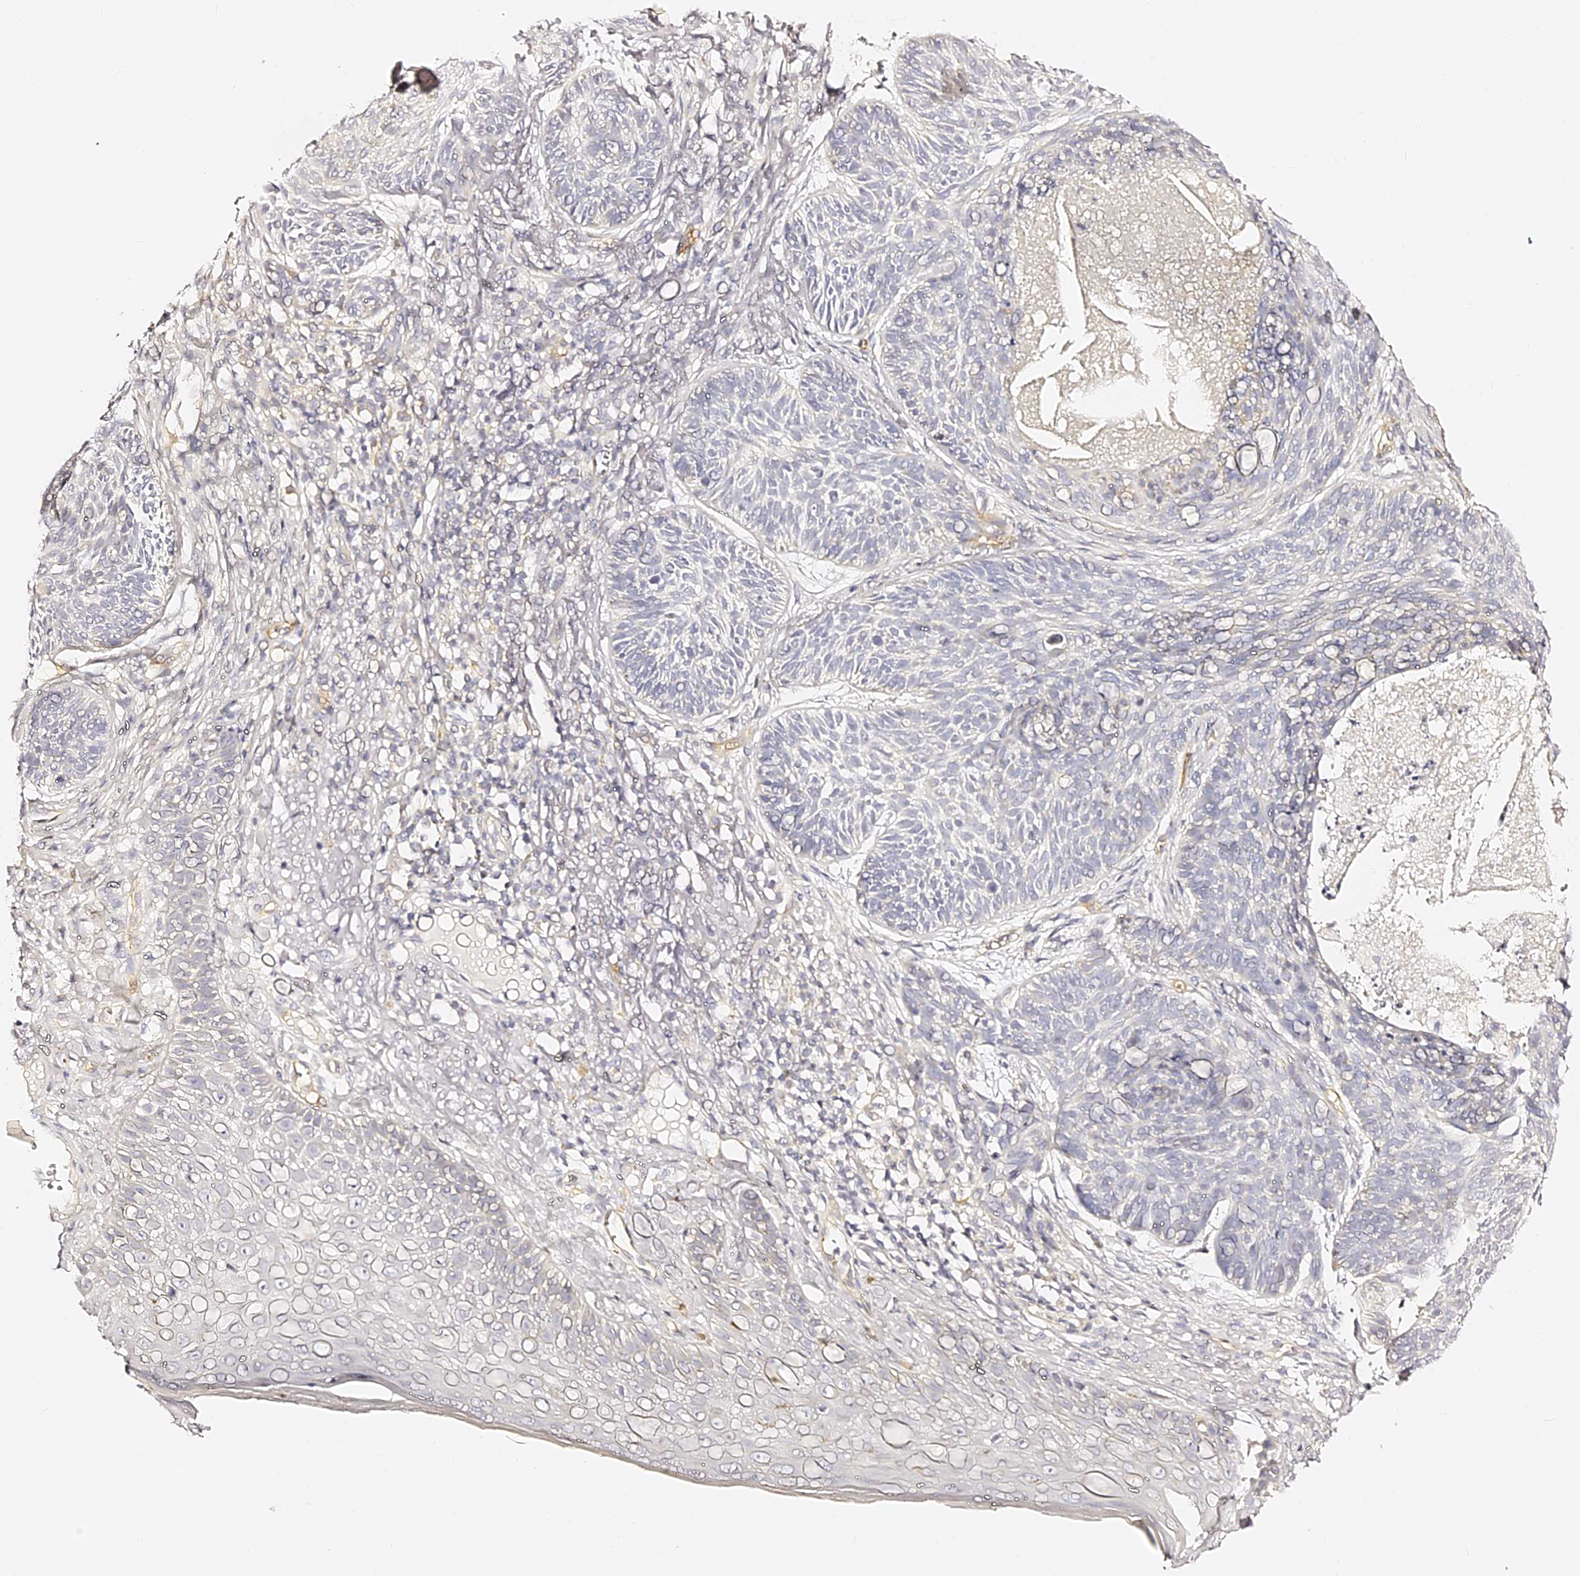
{"staining": {"intensity": "negative", "quantity": "none", "location": "none"}, "tissue": "skin cancer", "cell_type": "Tumor cells", "image_type": "cancer", "snomed": [{"axis": "morphology", "description": "Normal tissue, NOS"}, {"axis": "morphology", "description": "Basal cell carcinoma"}, {"axis": "topography", "description": "Skin"}], "caption": "IHC image of skin cancer stained for a protein (brown), which reveals no expression in tumor cells. Nuclei are stained in blue.", "gene": "SLC1A3", "patient": {"sex": "male", "age": 66}}